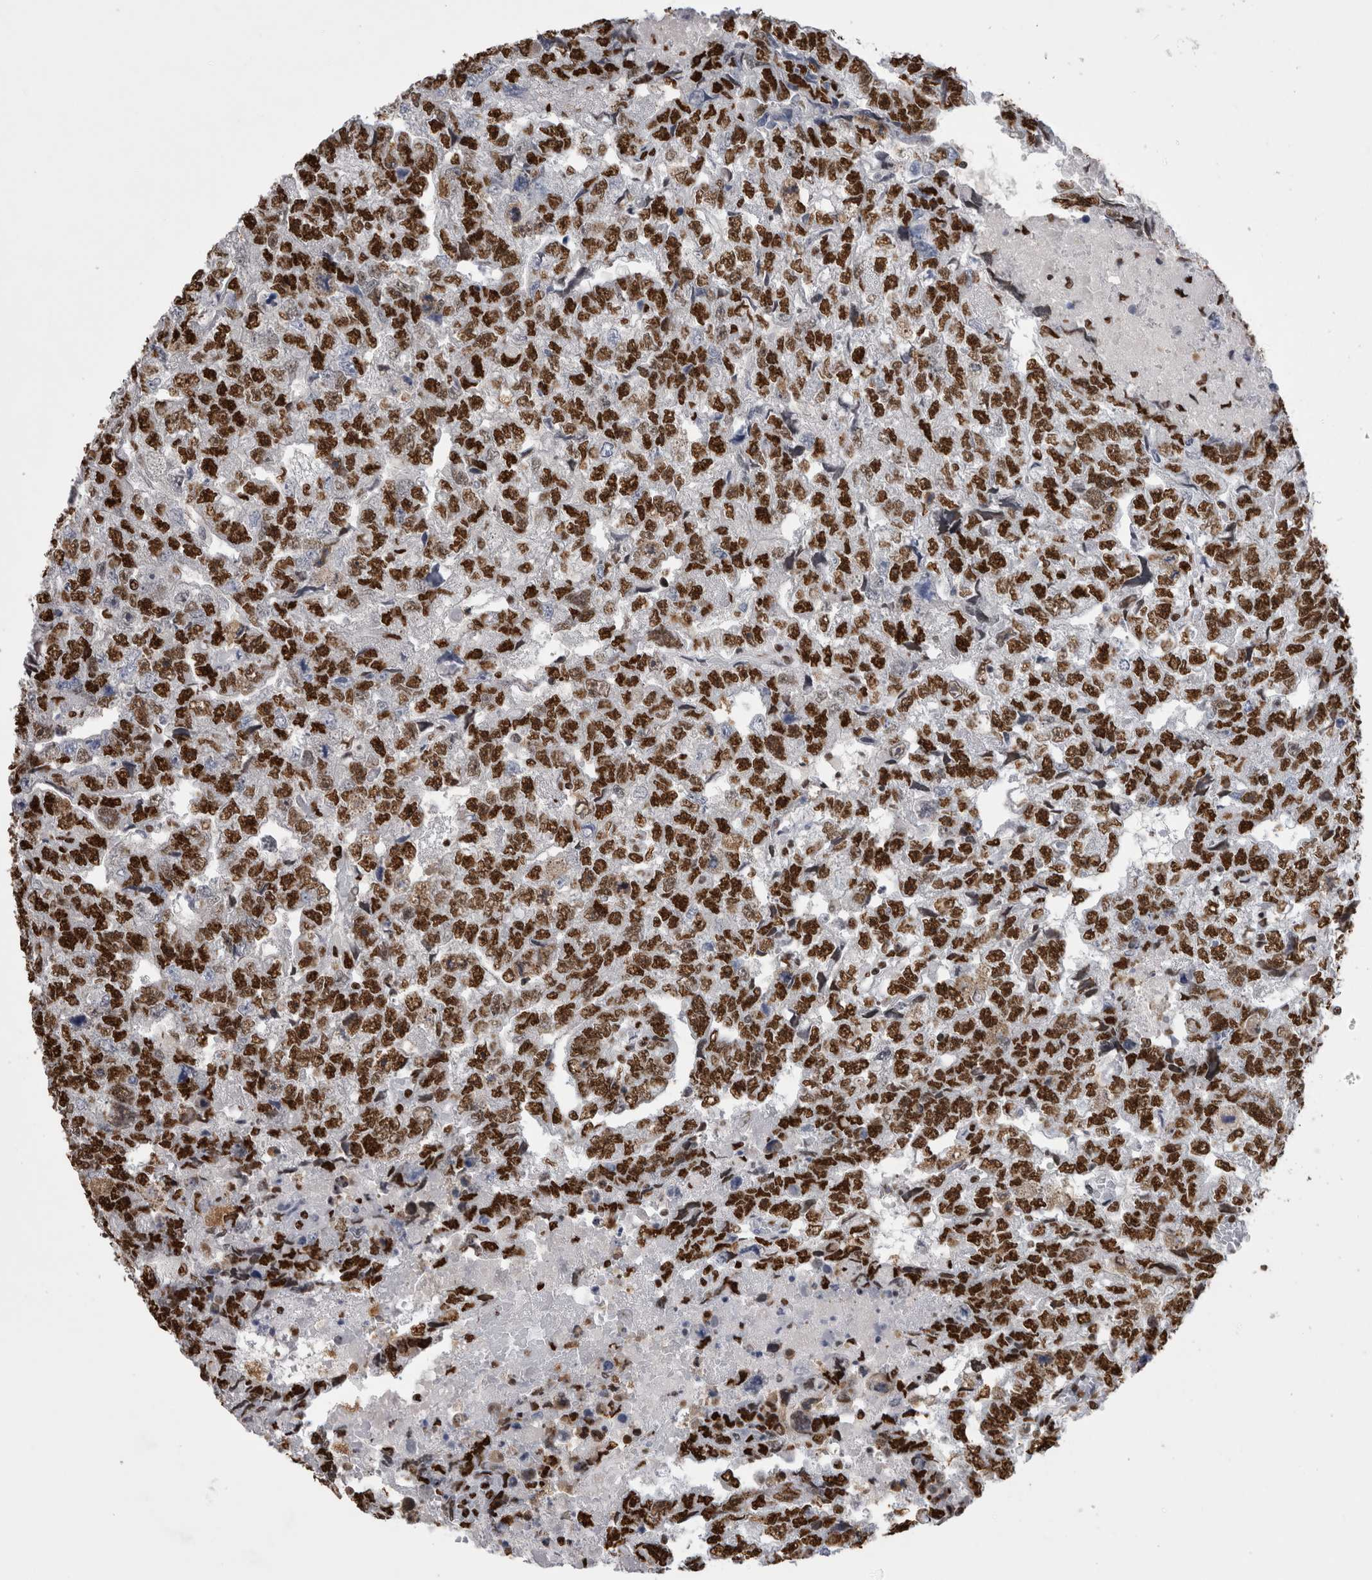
{"staining": {"intensity": "strong", "quantity": ">75%", "location": "nuclear"}, "tissue": "testis cancer", "cell_type": "Tumor cells", "image_type": "cancer", "snomed": [{"axis": "morphology", "description": "Carcinoma, Embryonal, NOS"}, {"axis": "topography", "description": "Testis"}], "caption": "Immunohistochemistry (IHC) (DAB (3,3'-diaminobenzidine)) staining of human testis cancer exhibits strong nuclear protein staining in approximately >75% of tumor cells.", "gene": "ALPK3", "patient": {"sex": "male", "age": 36}}